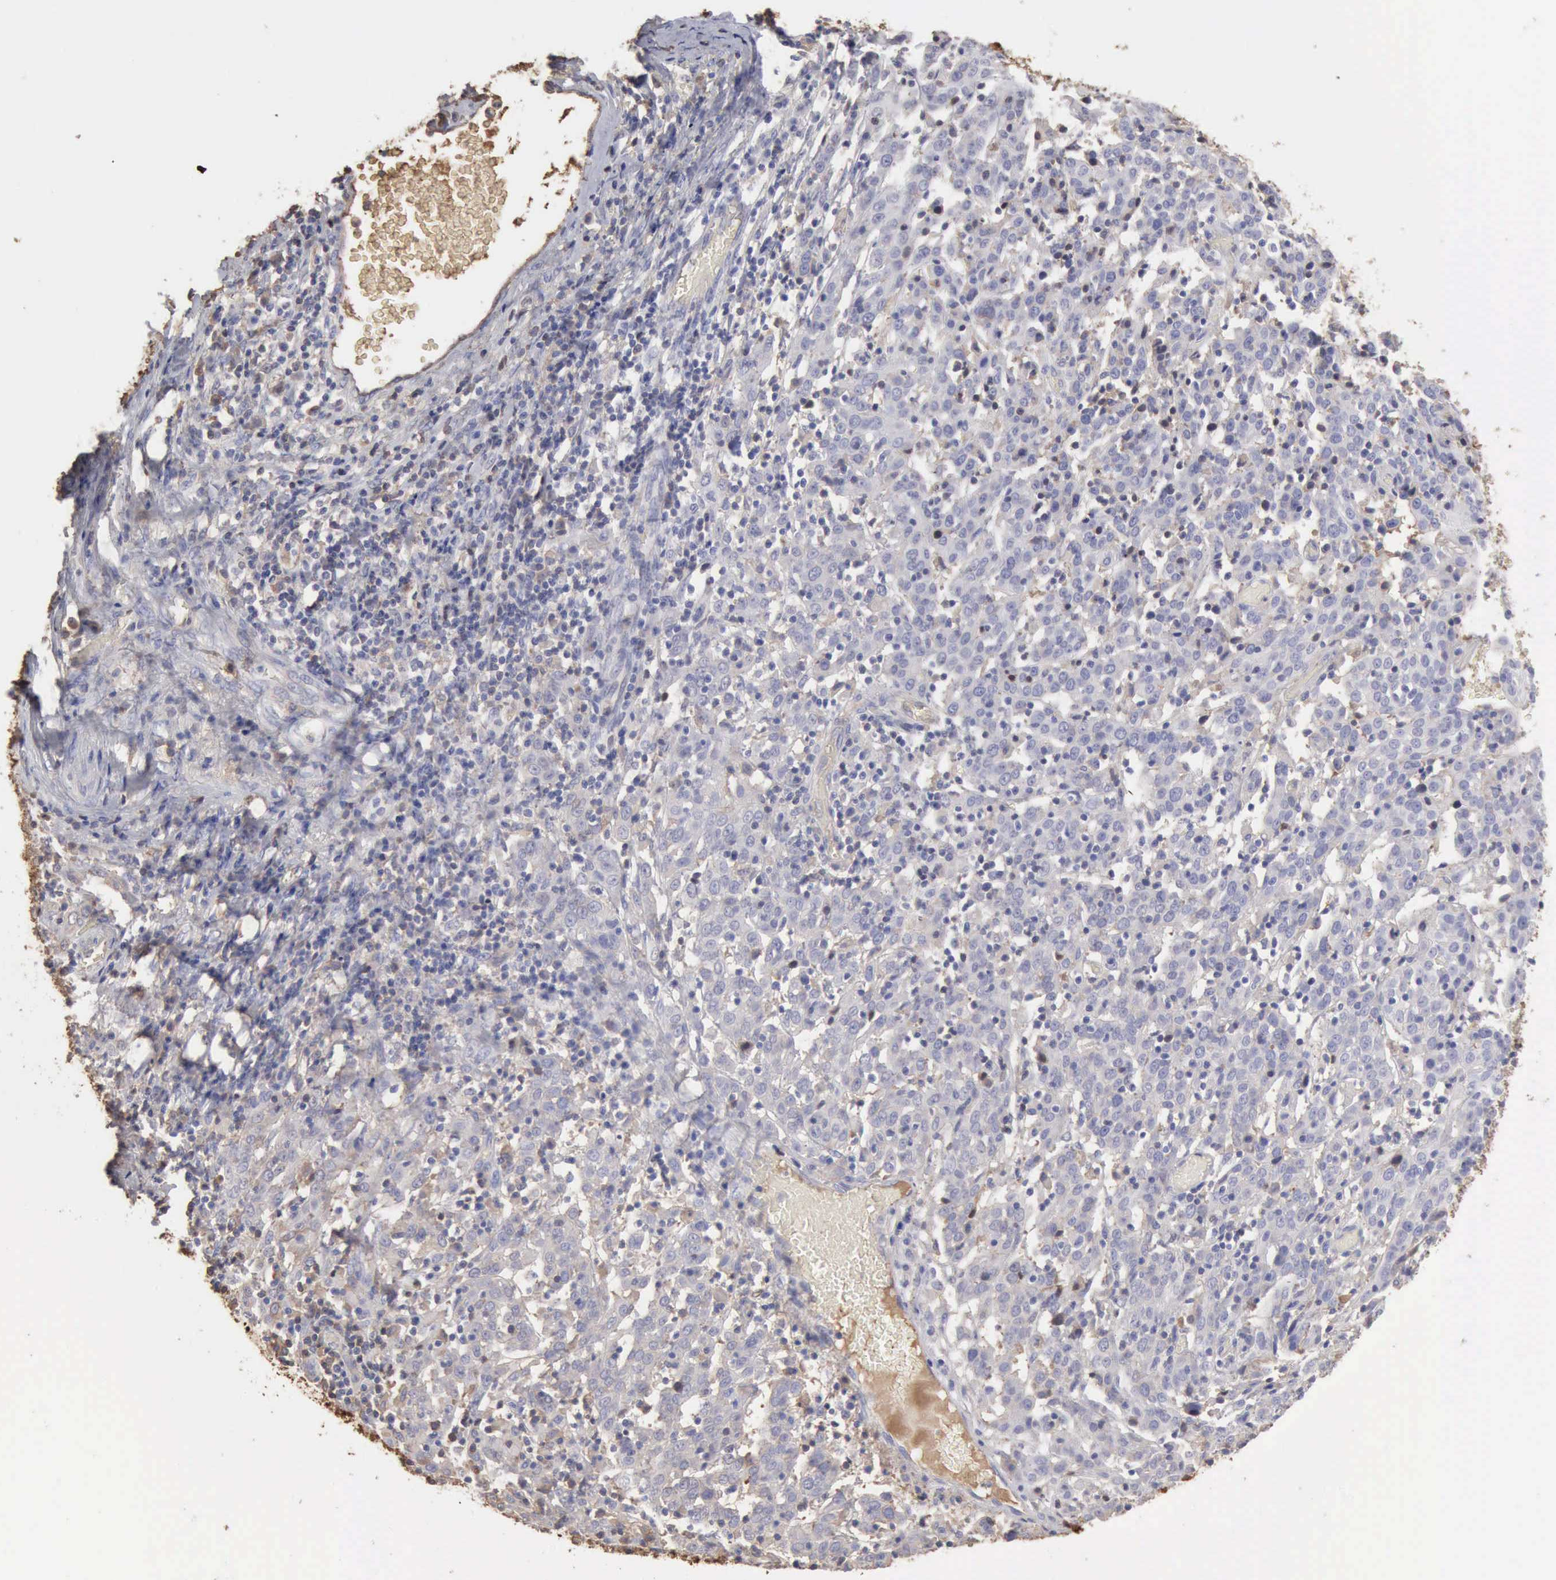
{"staining": {"intensity": "negative", "quantity": "none", "location": "none"}, "tissue": "cervical cancer", "cell_type": "Tumor cells", "image_type": "cancer", "snomed": [{"axis": "morphology", "description": "Normal tissue, NOS"}, {"axis": "morphology", "description": "Squamous cell carcinoma, NOS"}, {"axis": "topography", "description": "Cervix"}], "caption": "Cervical cancer (squamous cell carcinoma) was stained to show a protein in brown. There is no significant expression in tumor cells.", "gene": "SERPINA1", "patient": {"sex": "female", "age": 67}}